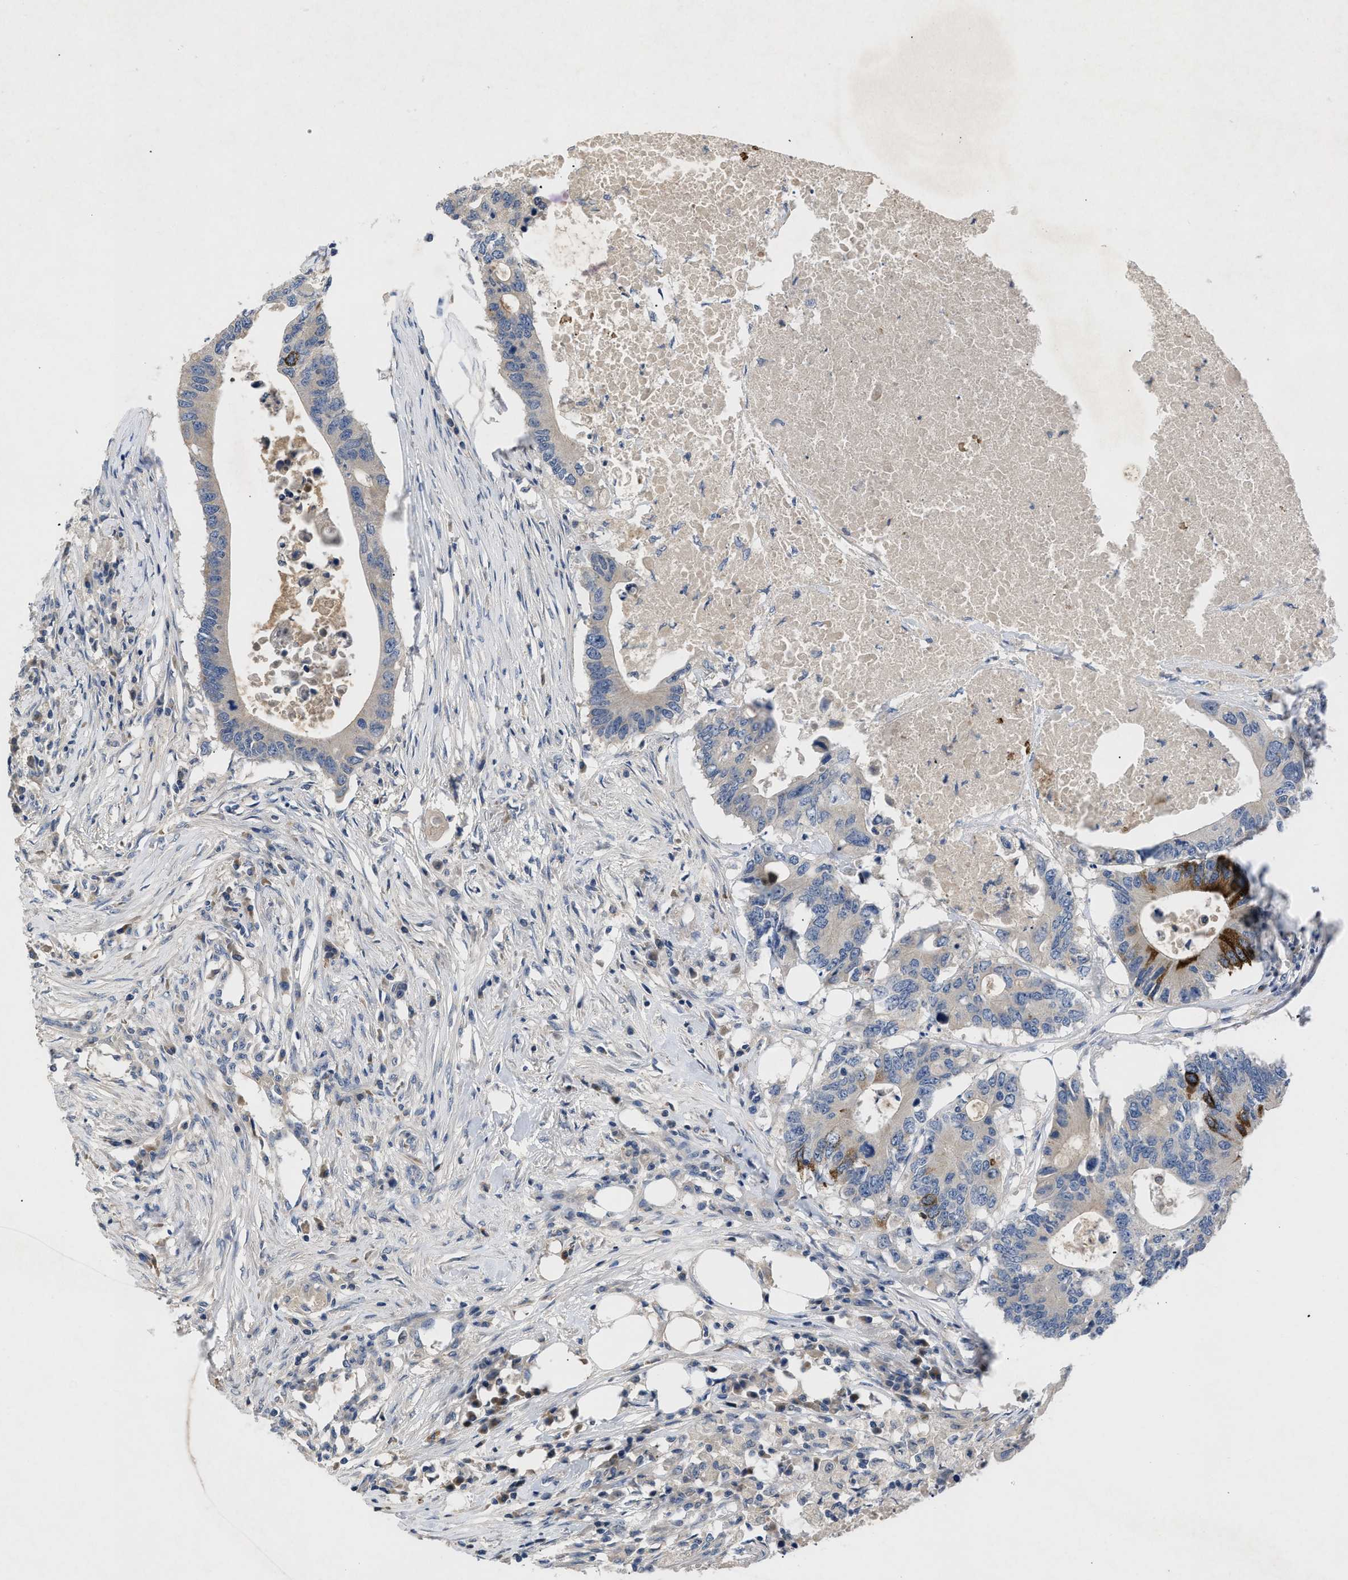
{"staining": {"intensity": "moderate", "quantity": "<25%", "location": "cytoplasmic/membranous"}, "tissue": "colorectal cancer", "cell_type": "Tumor cells", "image_type": "cancer", "snomed": [{"axis": "morphology", "description": "Adenocarcinoma, NOS"}, {"axis": "topography", "description": "Colon"}], "caption": "Moderate cytoplasmic/membranous expression for a protein is appreciated in approximately <25% of tumor cells of colorectal cancer (adenocarcinoma) using immunohistochemistry.", "gene": "VPS4A", "patient": {"sex": "male", "age": 71}}